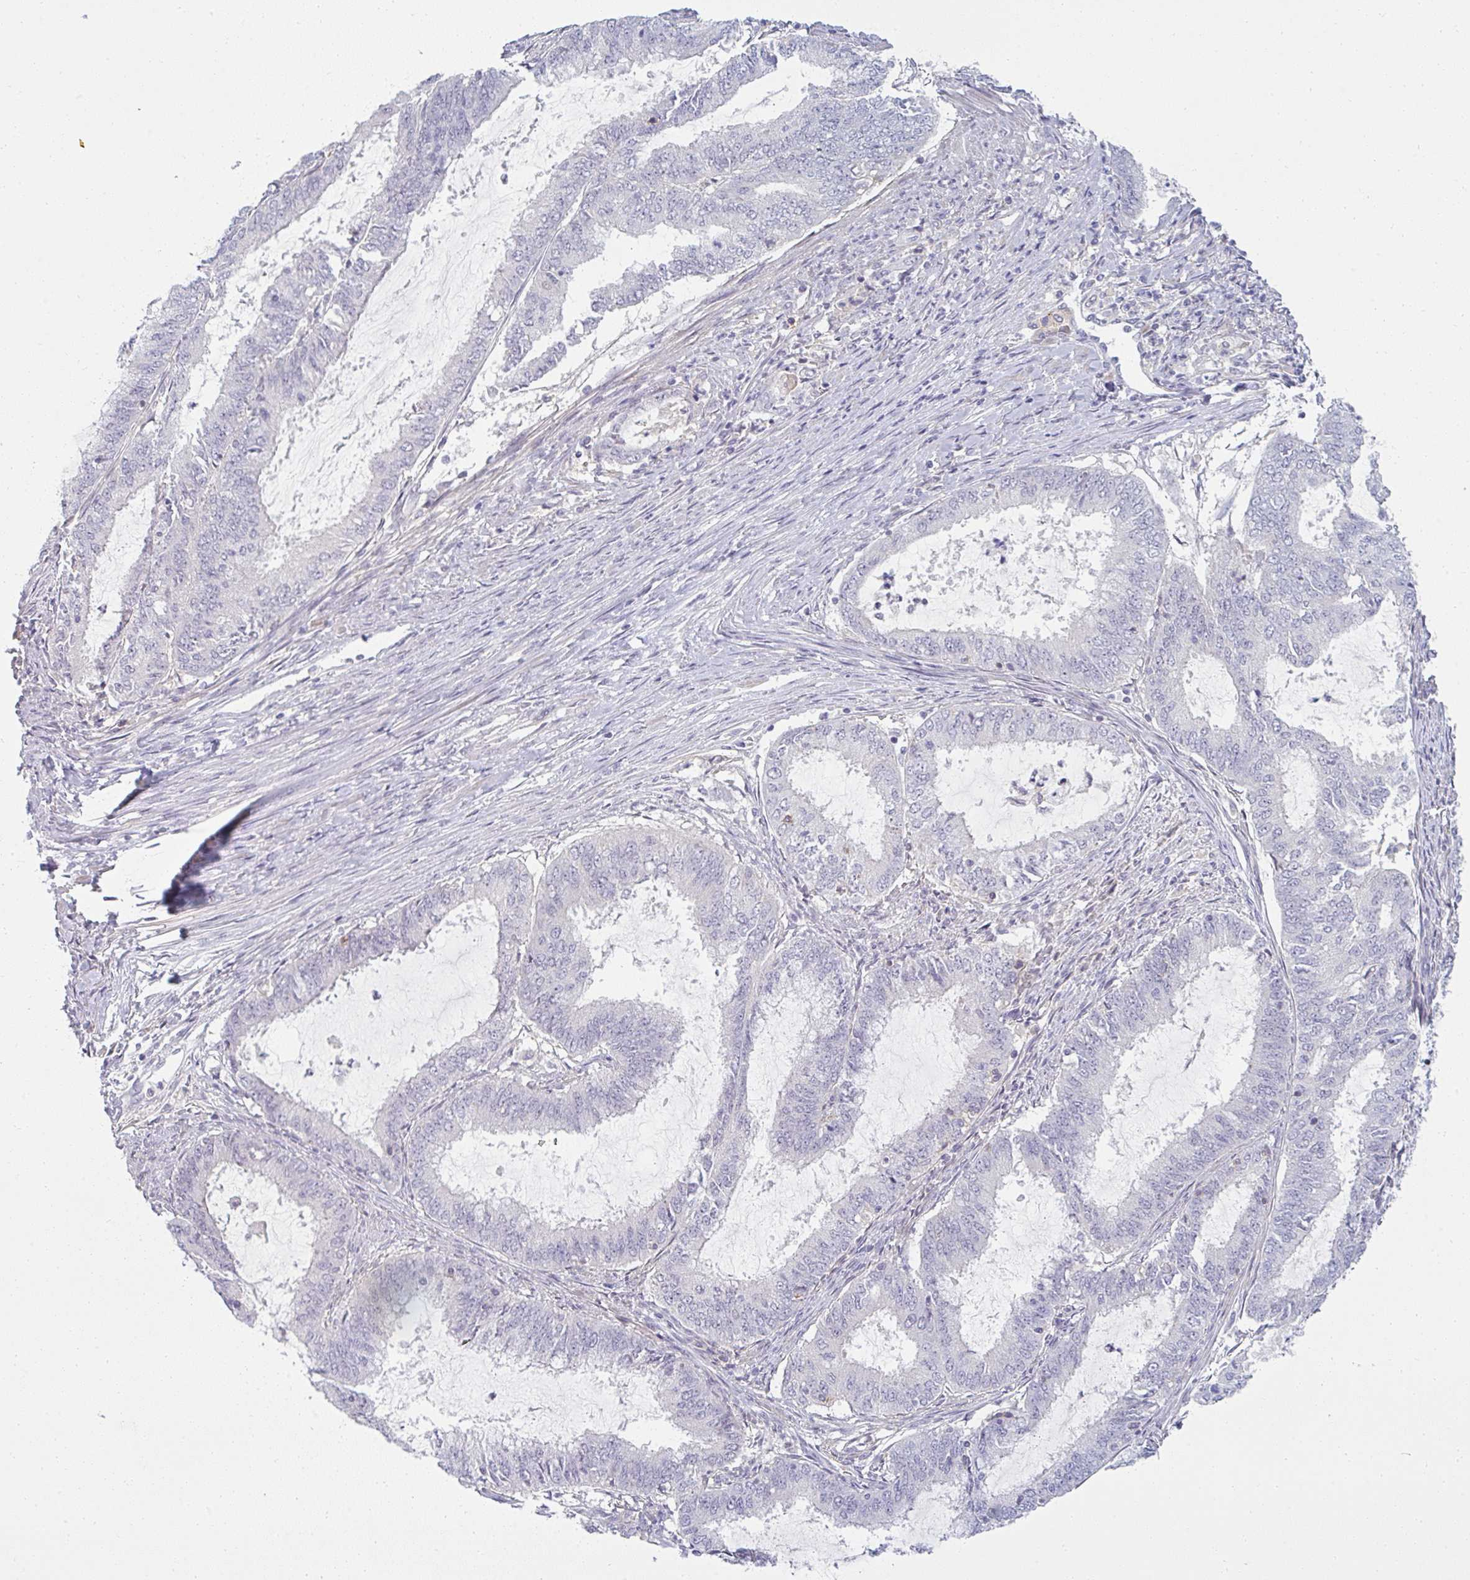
{"staining": {"intensity": "negative", "quantity": "none", "location": "none"}, "tissue": "endometrial cancer", "cell_type": "Tumor cells", "image_type": "cancer", "snomed": [{"axis": "morphology", "description": "Adenocarcinoma, NOS"}, {"axis": "topography", "description": "Endometrium"}], "caption": "Immunohistochemistry of endometrial adenocarcinoma reveals no expression in tumor cells.", "gene": "PPFIA4", "patient": {"sex": "female", "age": 51}}